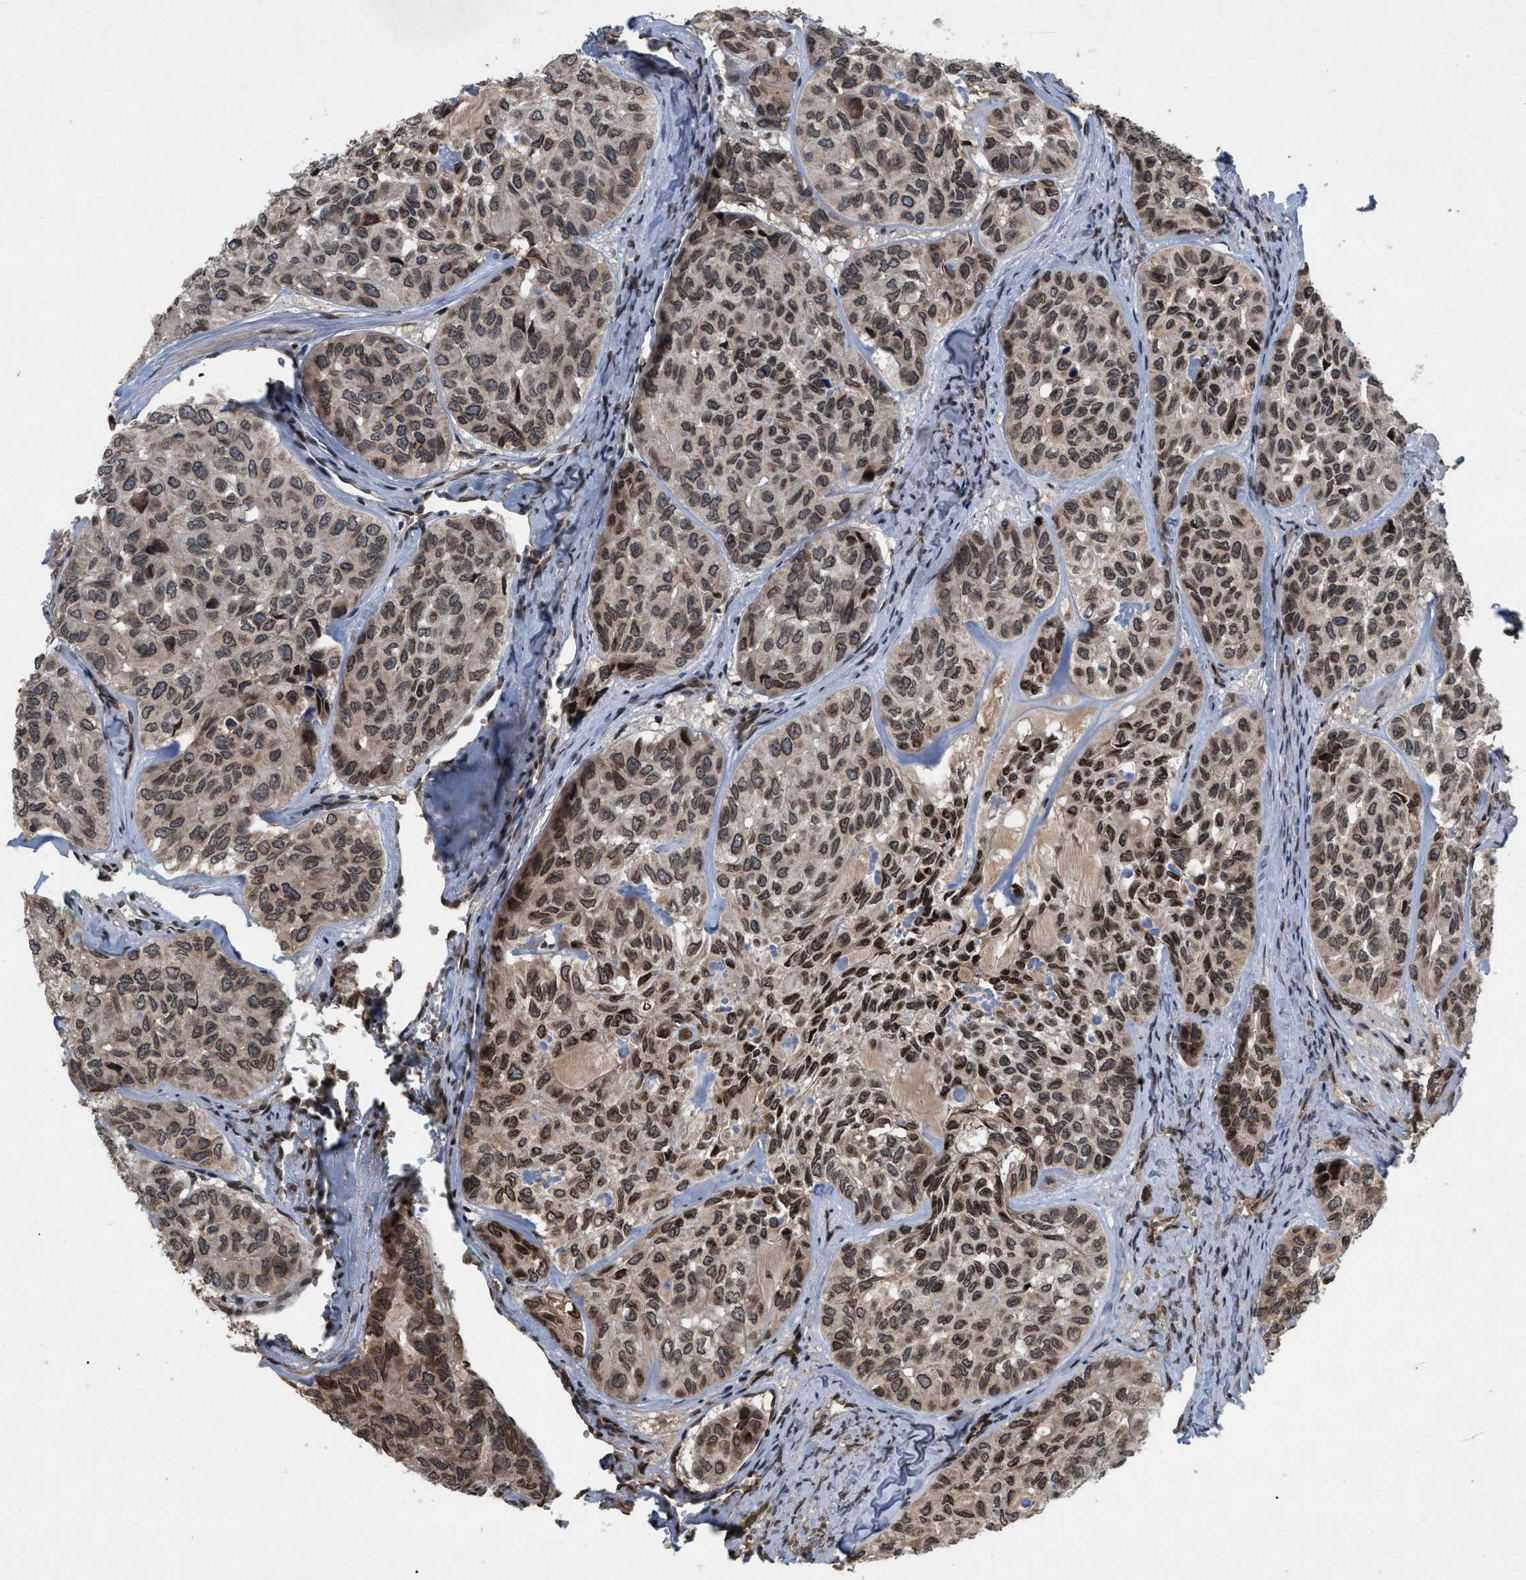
{"staining": {"intensity": "moderate", "quantity": ">75%", "location": "cytoplasmic/membranous,nuclear"}, "tissue": "head and neck cancer", "cell_type": "Tumor cells", "image_type": "cancer", "snomed": [{"axis": "morphology", "description": "Adenocarcinoma, NOS"}, {"axis": "topography", "description": "Salivary gland, NOS"}, {"axis": "topography", "description": "Head-Neck"}], "caption": "Protein expression analysis of human head and neck cancer (adenocarcinoma) reveals moderate cytoplasmic/membranous and nuclear positivity in about >75% of tumor cells.", "gene": "CRY1", "patient": {"sex": "female", "age": 76}}